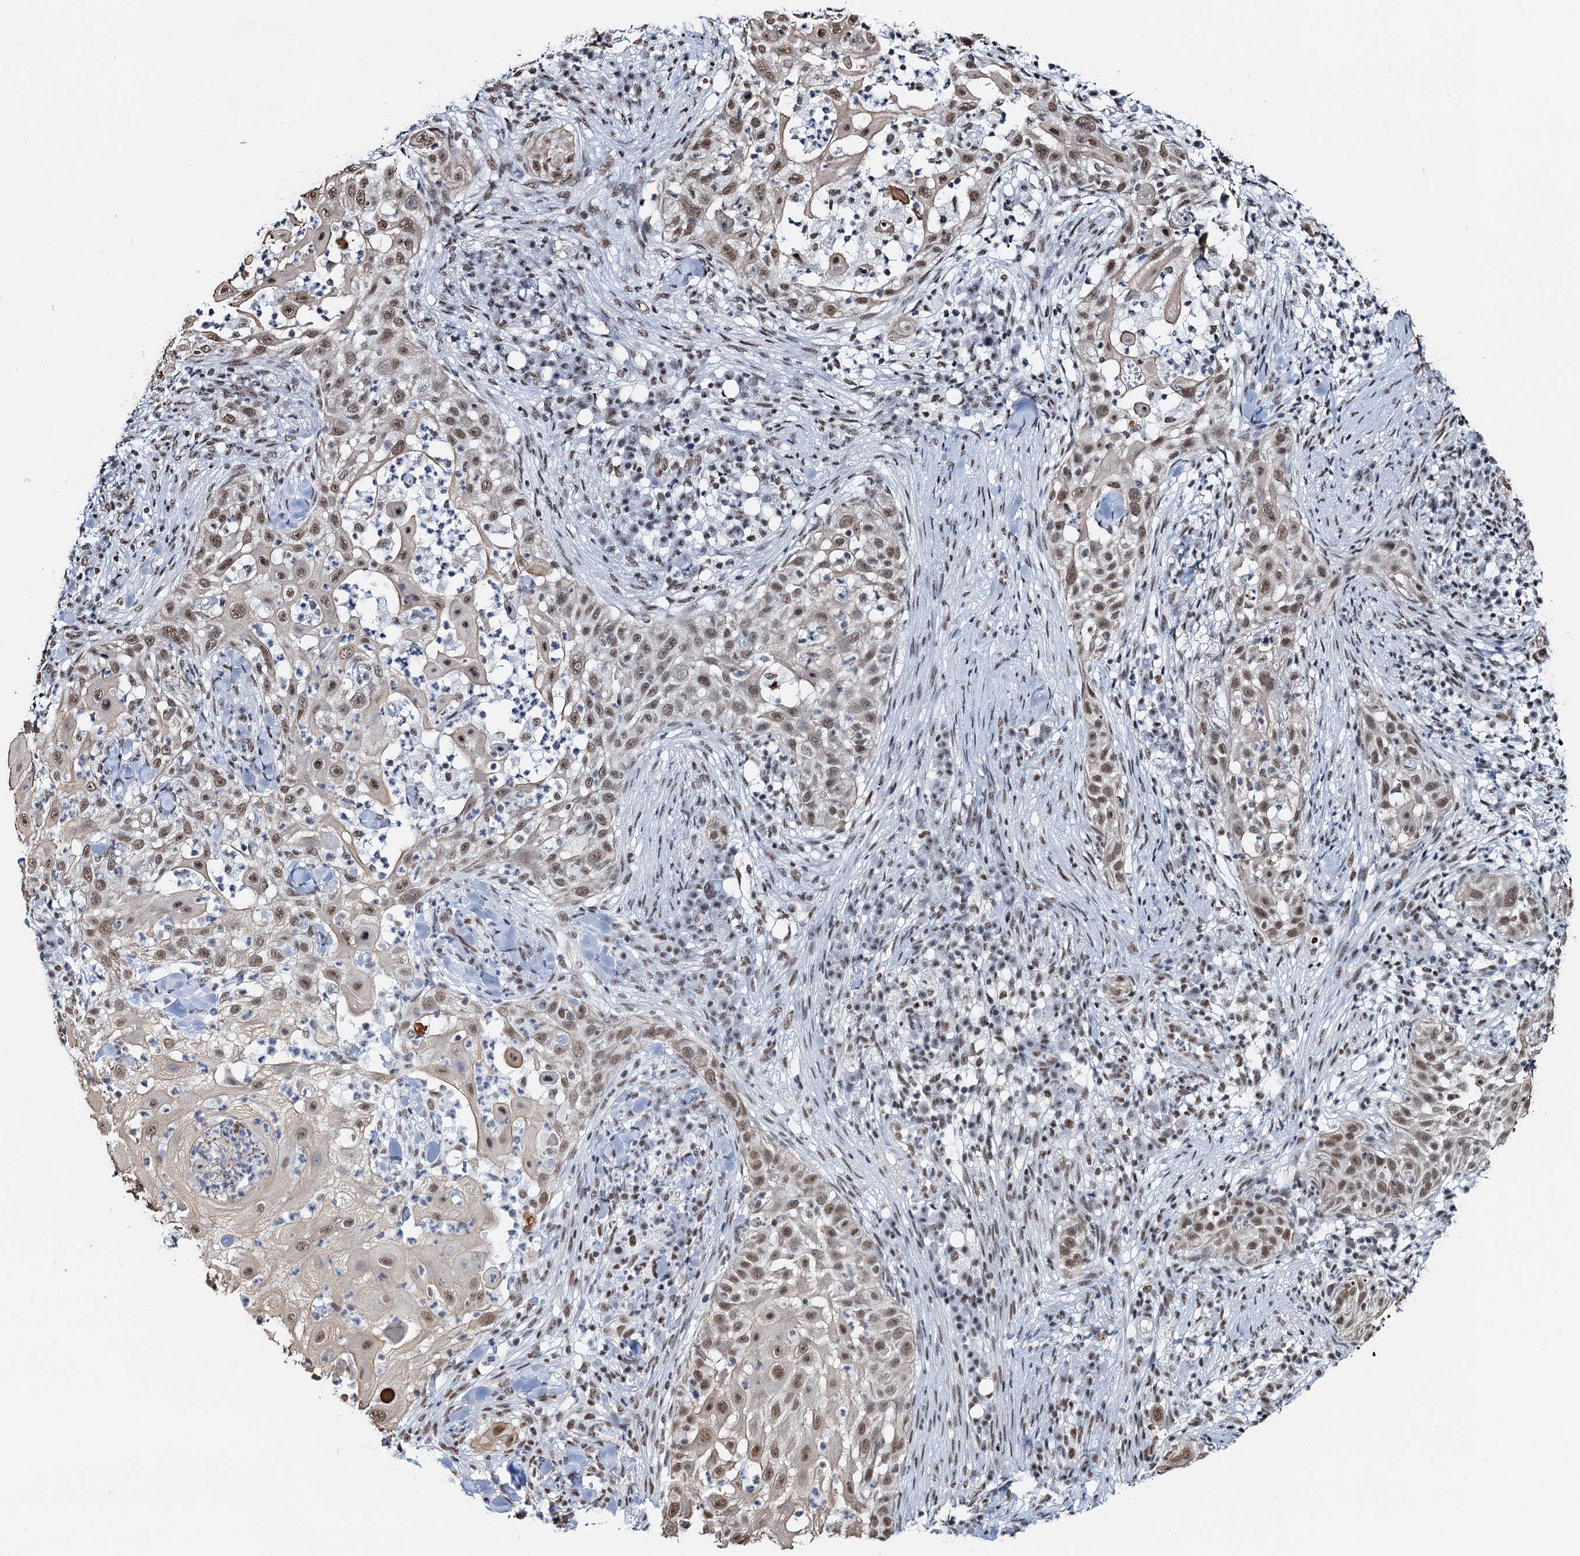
{"staining": {"intensity": "moderate", "quantity": "25%-75%", "location": "nuclear"}, "tissue": "skin cancer", "cell_type": "Tumor cells", "image_type": "cancer", "snomed": [{"axis": "morphology", "description": "Squamous cell carcinoma, NOS"}, {"axis": "topography", "description": "Skin"}], "caption": "Tumor cells show medium levels of moderate nuclear positivity in approximately 25%-75% of cells in skin squamous cell carcinoma. The staining was performed using DAB, with brown indicating positive protein expression. Nuclei are stained blue with hematoxylin.", "gene": "ZNF609", "patient": {"sex": "female", "age": 44}}